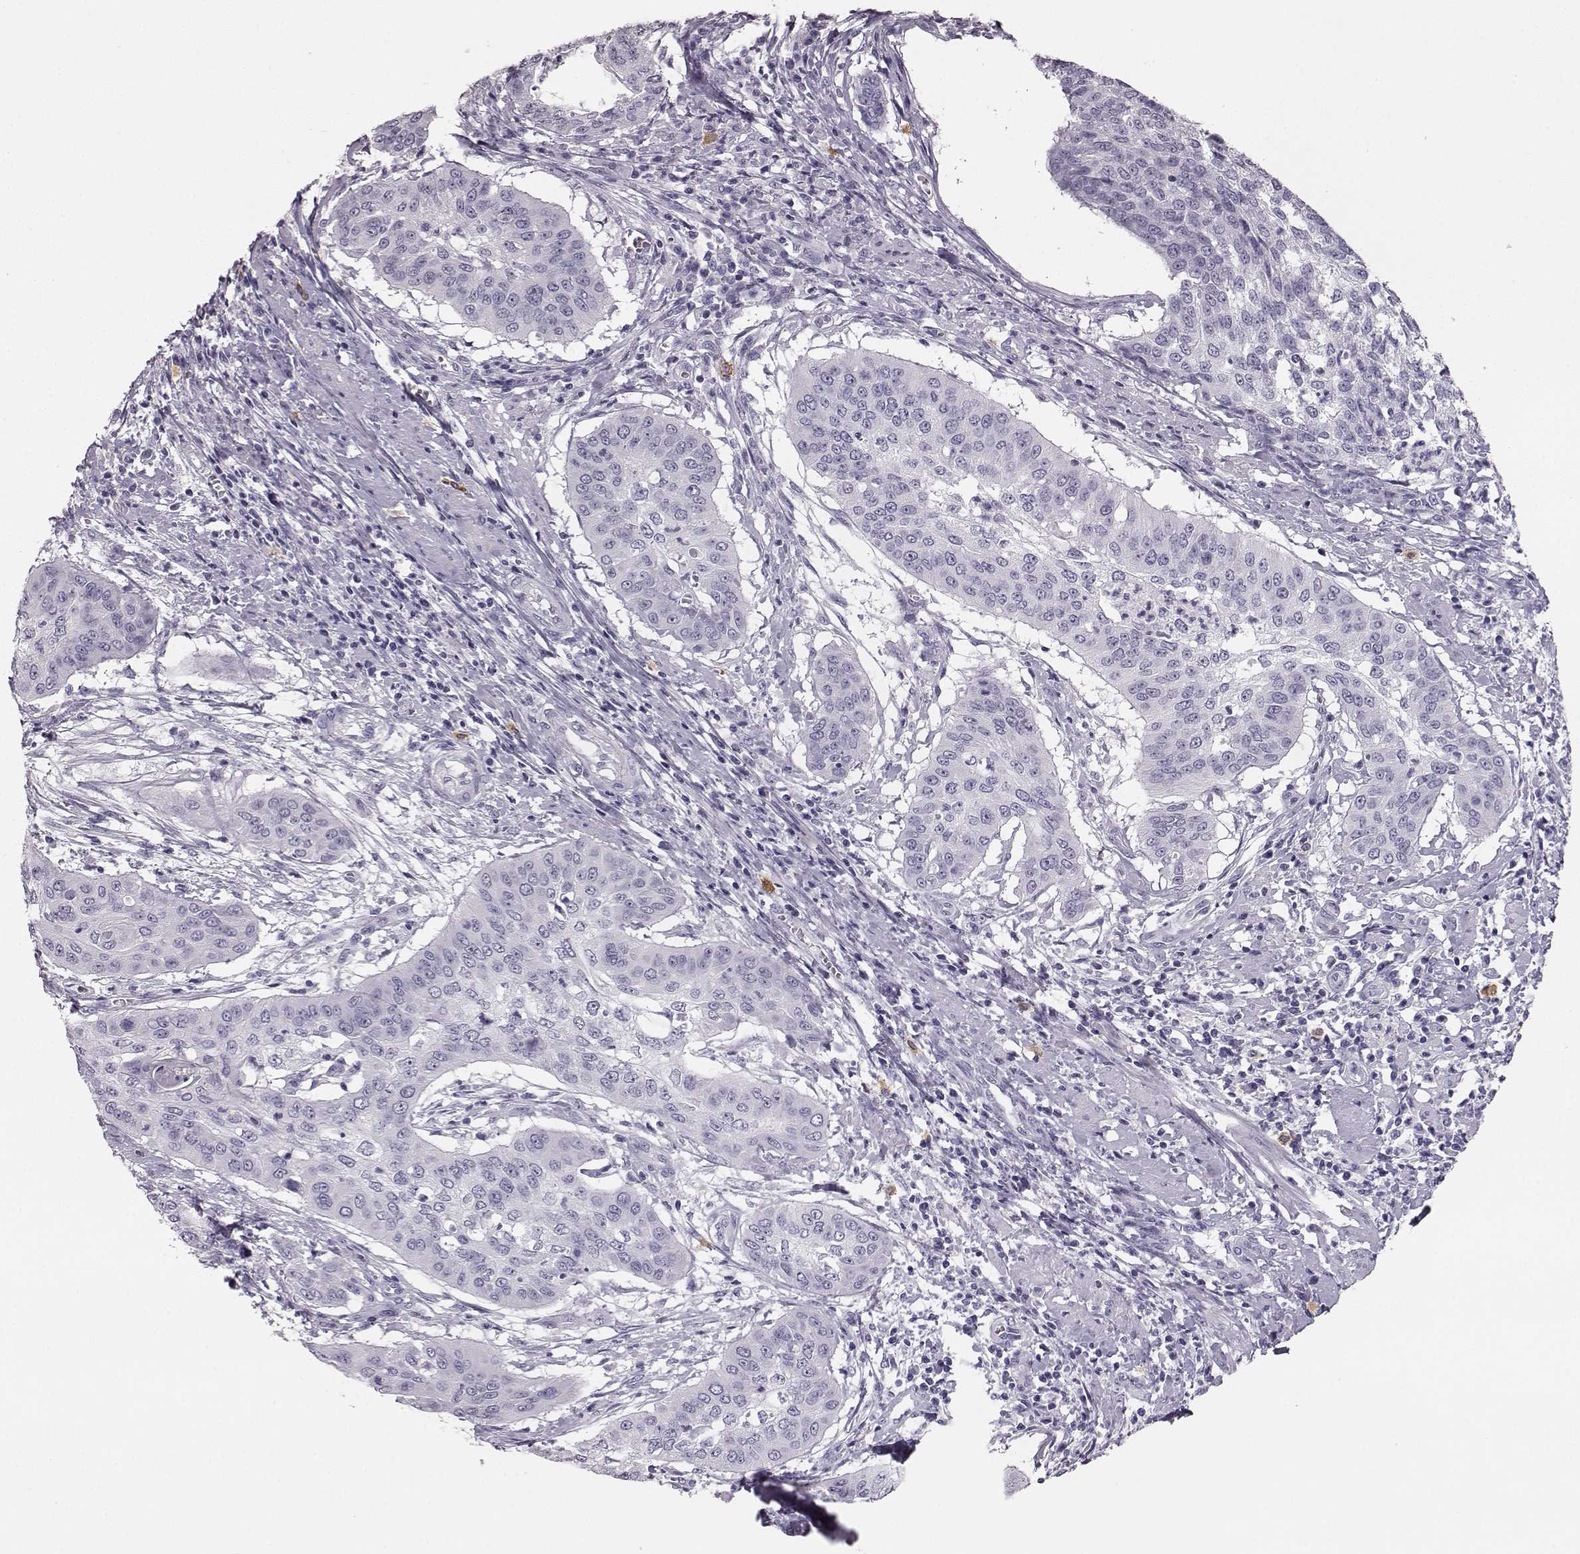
{"staining": {"intensity": "negative", "quantity": "none", "location": "none"}, "tissue": "cervical cancer", "cell_type": "Tumor cells", "image_type": "cancer", "snomed": [{"axis": "morphology", "description": "Squamous cell carcinoma, NOS"}, {"axis": "topography", "description": "Cervix"}], "caption": "The immunohistochemistry histopathology image has no significant positivity in tumor cells of cervical cancer (squamous cell carcinoma) tissue.", "gene": "NPTXR", "patient": {"sex": "female", "age": 39}}